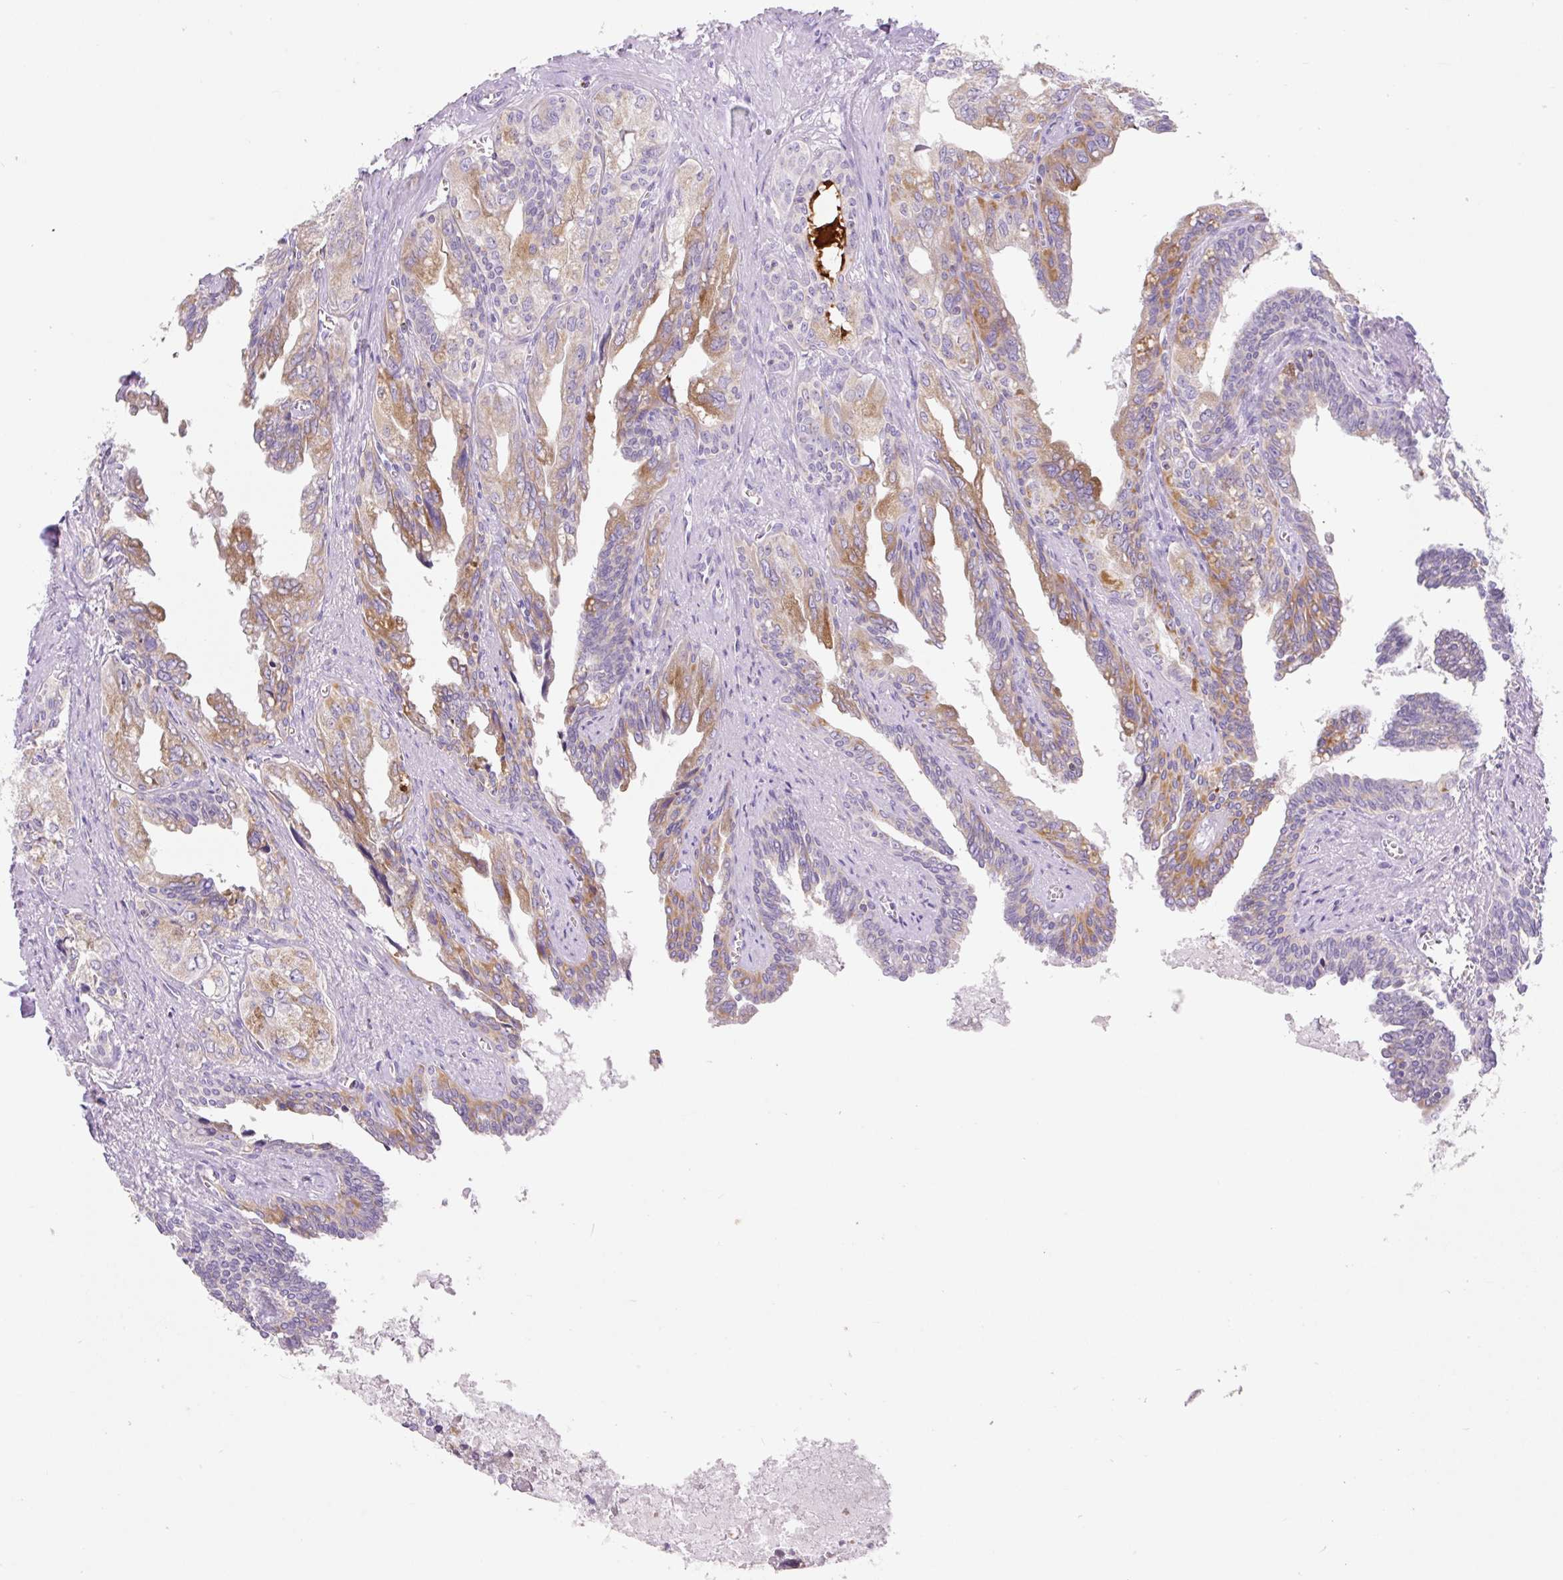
{"staining": {"intensity": "moderate", "quantity": ">75%", "location": "cytoplasmic/membranous"}, "tissue": "seminal vesicle", "cell_type": "Glandular cells", "image_type": "normal", "snomed": [{"axis": "morphology", "description": "Normal tissue, NOS"}, {"axis": "topography", "description": "Seminal veicle"}], "caption": "Immunohistochemistry (DAB (3,3'-diaminobenzidine)) staining of normal human seminal vesicle reveals moderate cytoplasmic/membranous protein staining in about >75% of glandular cells.", "gene": "FOCAD", "patient": {"sex": "male", "age": 67}}